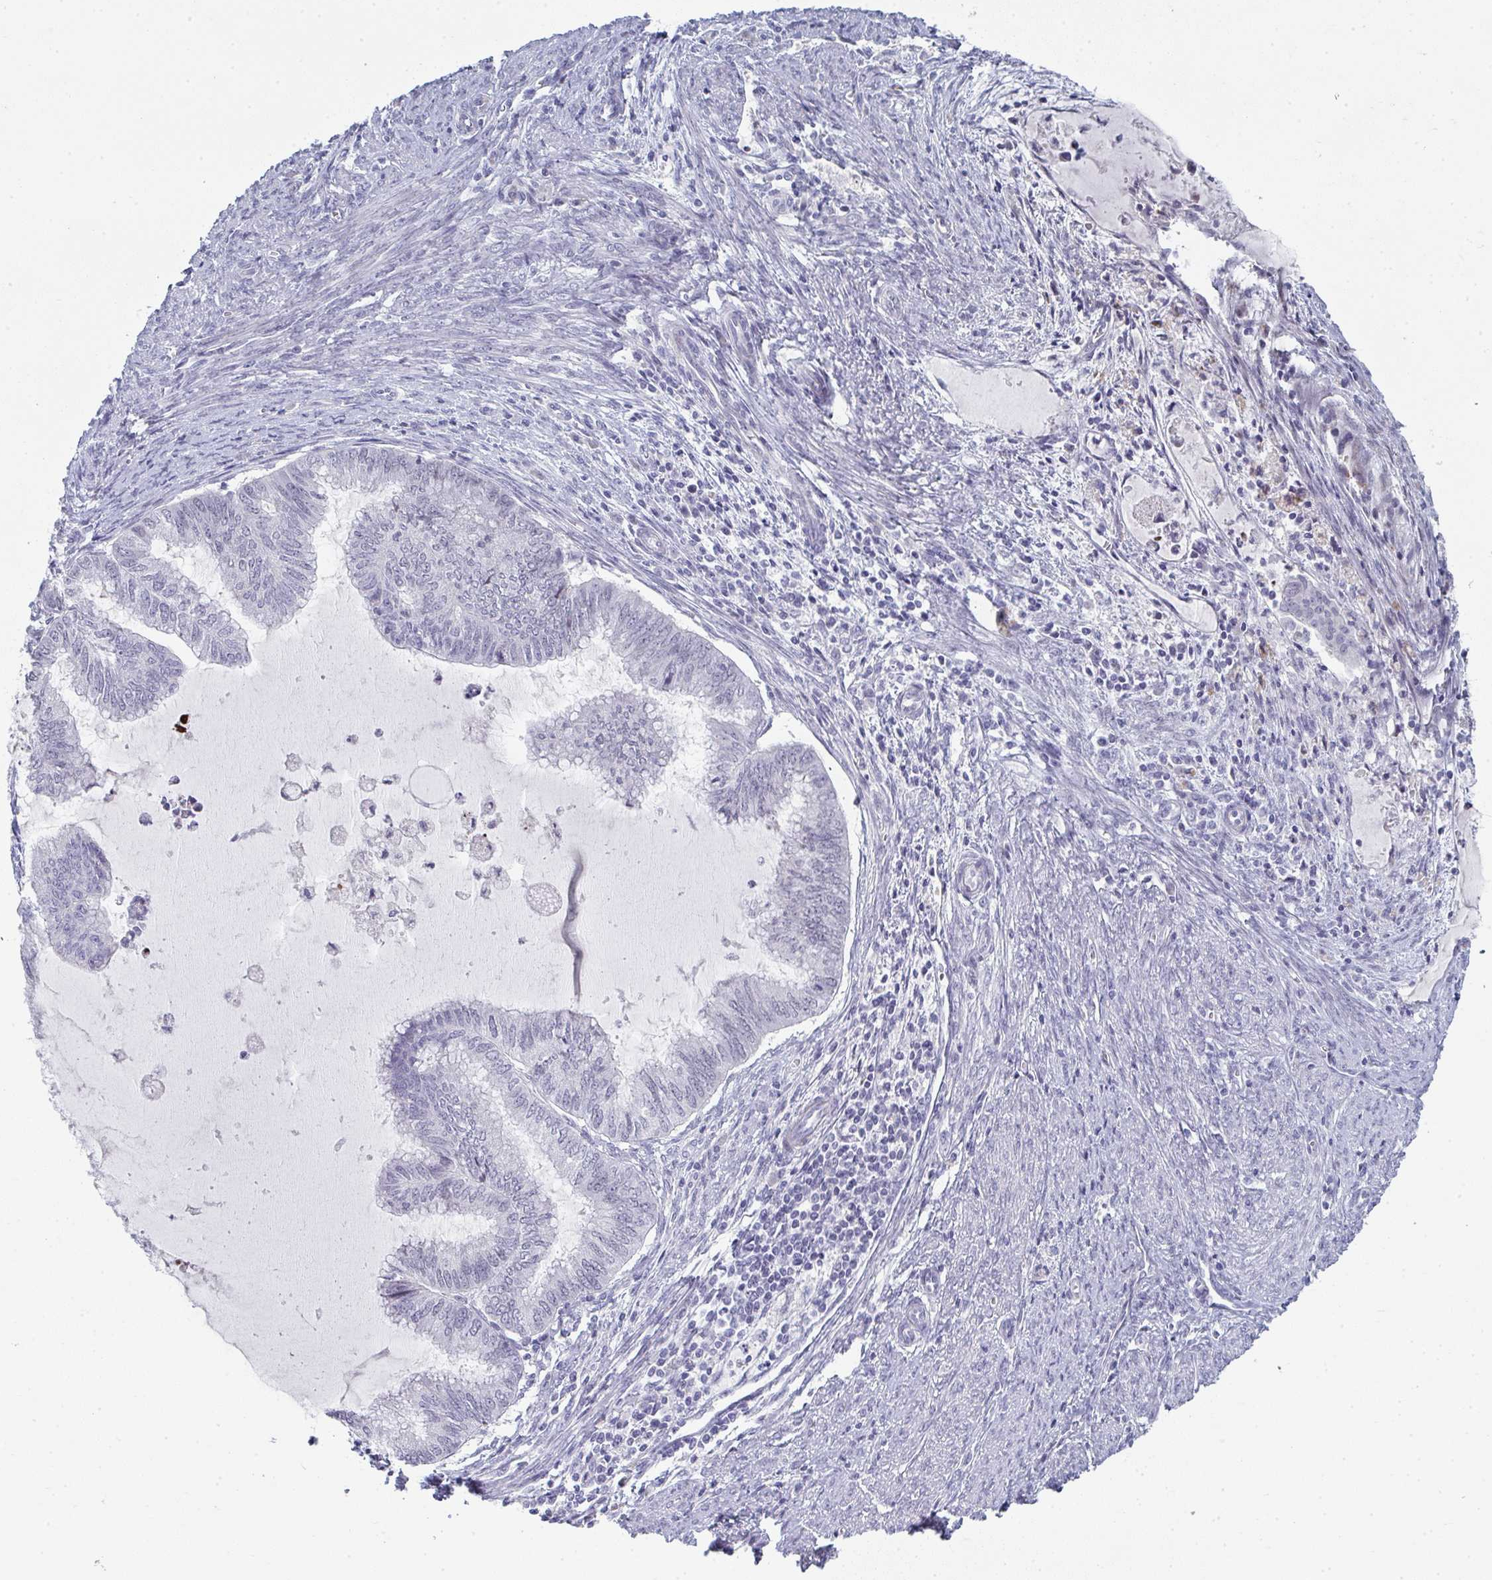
{"staining": {"intensity": "negative", "quantity": "none", "location": "none"}, "tissue": "endometrial cancer", "cell_type": "Tumor cells", "image_type": "cancer", "snomed": [{"axis": "morphology", "description": "Adenocarcinoma, NOS"}, {"axis": "topography", "description": "Endometrium"}], "caption": "DAB immunohistochemical staining of endometrial cancer (adenocarcinoma) displays no significant expression in tumor cells.", "gene": "A1CF", "patient": {"sex": "female", "age": 79}}